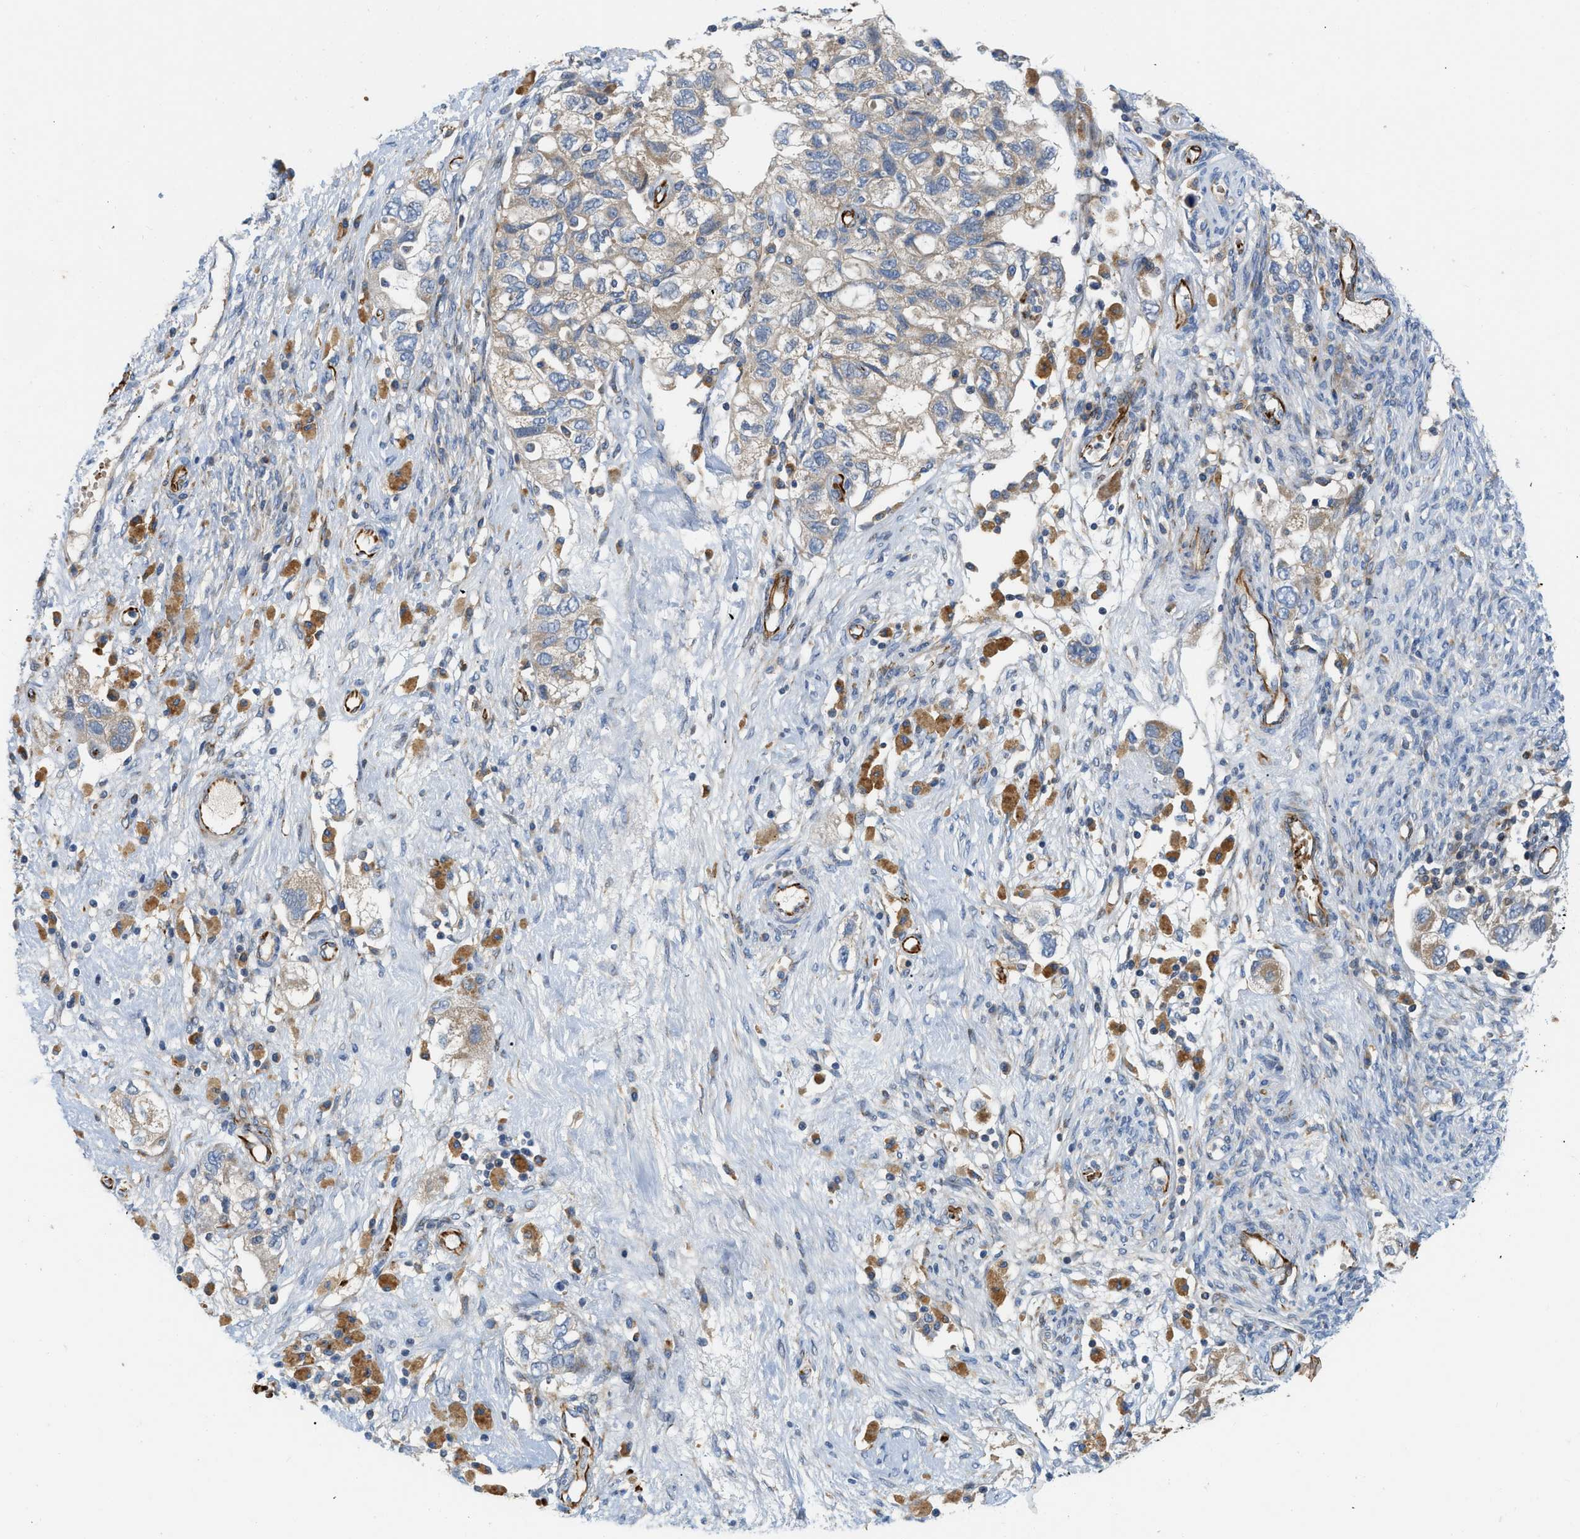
{"staining": {"intensity": "weak", "quantity": ">75%", "location": "cytoplasmic/membranous"}, "tissue": "ovarian cancer", "cell_type": "Tumor cells", "image_type": "cancer", "snomed": [{"axis": "morphology", "description": "Carcinoma, NOS"}, {"axis": "morphology", "description": "Cystadenocarcinoma, serous, NOS"}, {"axis": "topography", "description": "Ovary"}], "caption": "Protein expression by IHC exhibits weak cytoplasmic/membranous expression in about >75% of tumor cells in ovarian serous cystadenocarcinoma. Nuclei are stained in blue.", "gene": "ZNF831", "patient": {"sex": "female", "age": 69}}